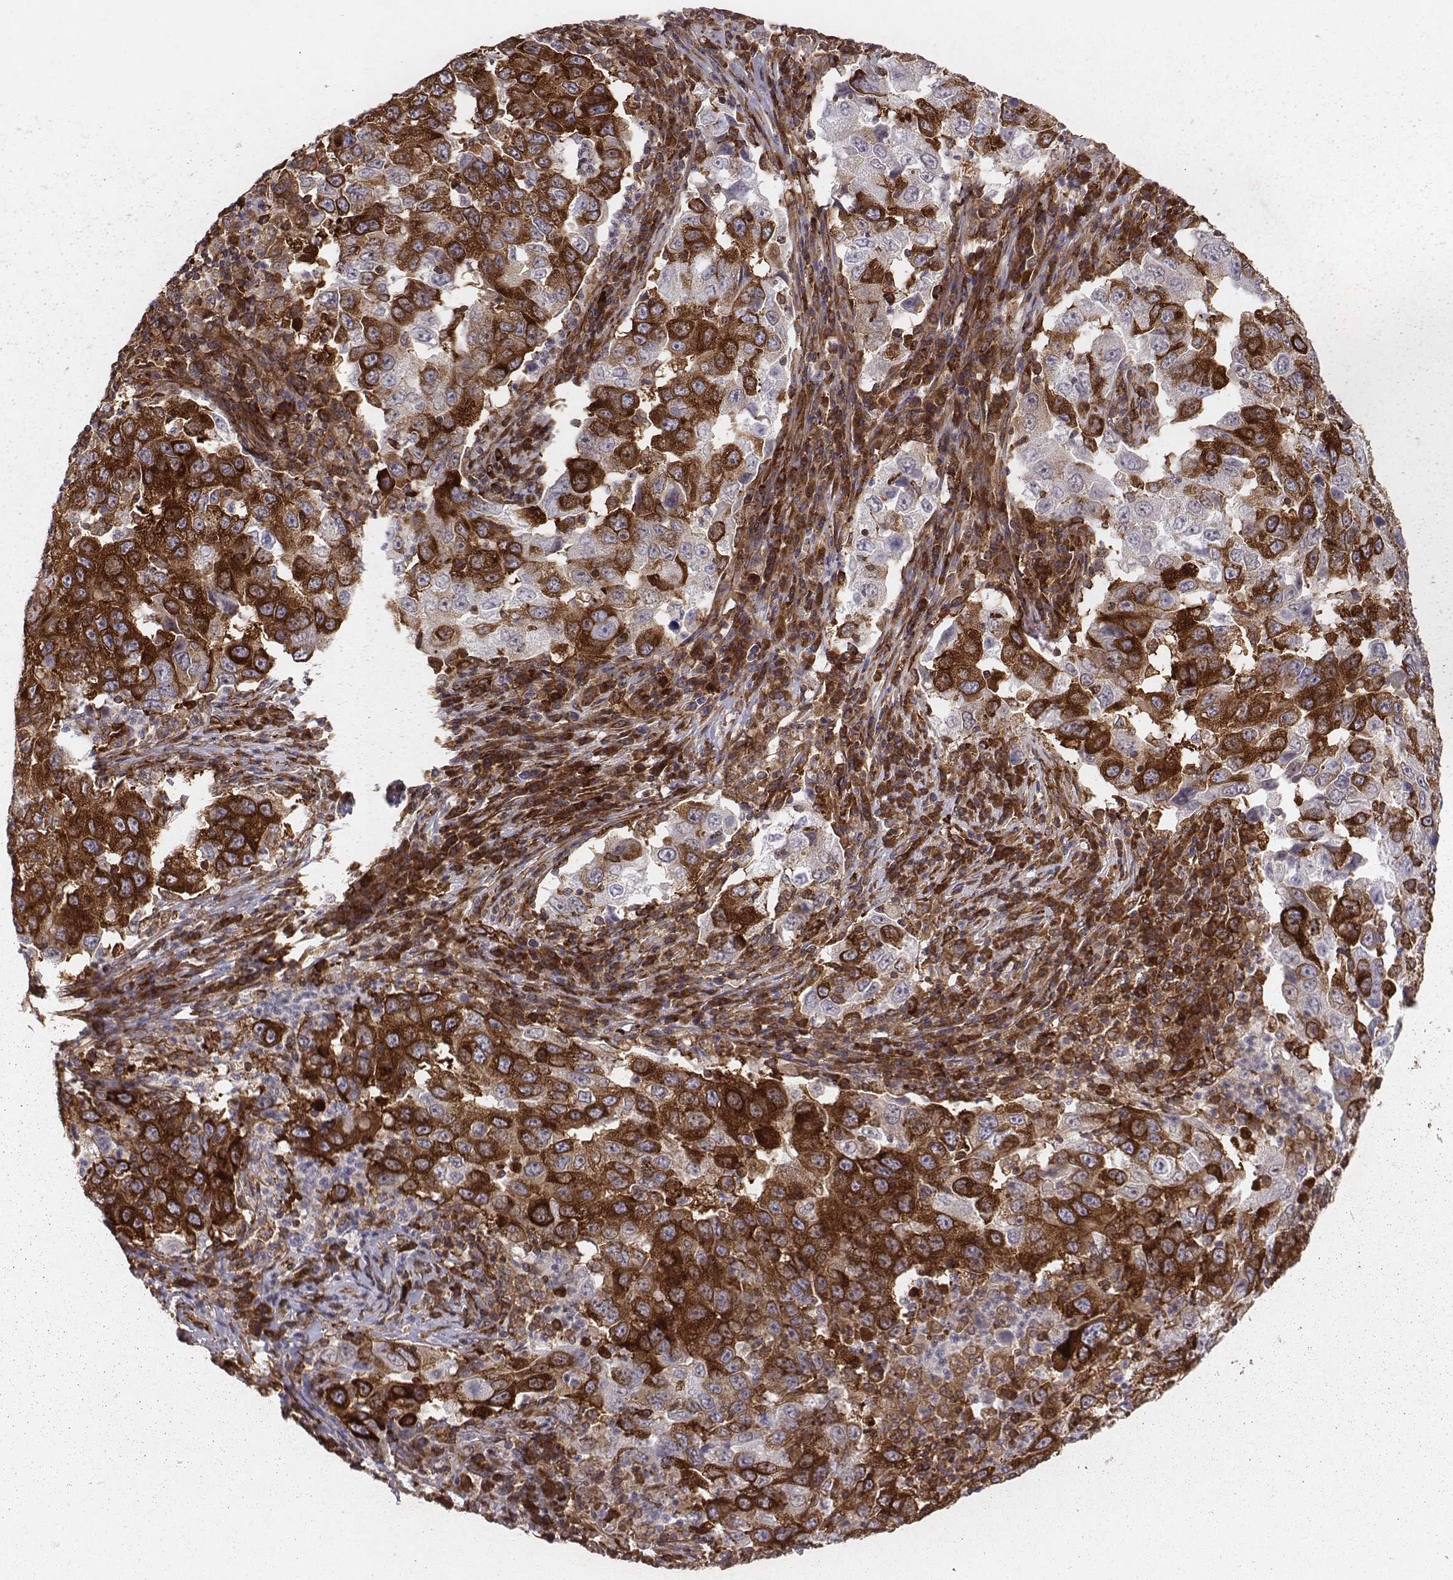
{"staining": {"intensity": "strong", "quantity": "25%-75%", "location": "cytoplasmic/membranous"}, "tissue": "lung cancer", "cell_type": "Tumor cells", "image_type": "cancer", "snomed": [{"axis": "morphology", "description": "Adenocarcinoma, NOS"}, {"axis": "topography", "description": "Lung"}], "caption": "DAB immunohistochemical staining of human lung cancer (adenocarcinoma) displays strong cytoplasmic/membranous protein staining in about 25%-75% of tumor cells.", "gene": "TXLNA", "patient": {"sex": "male", "age": 73}}